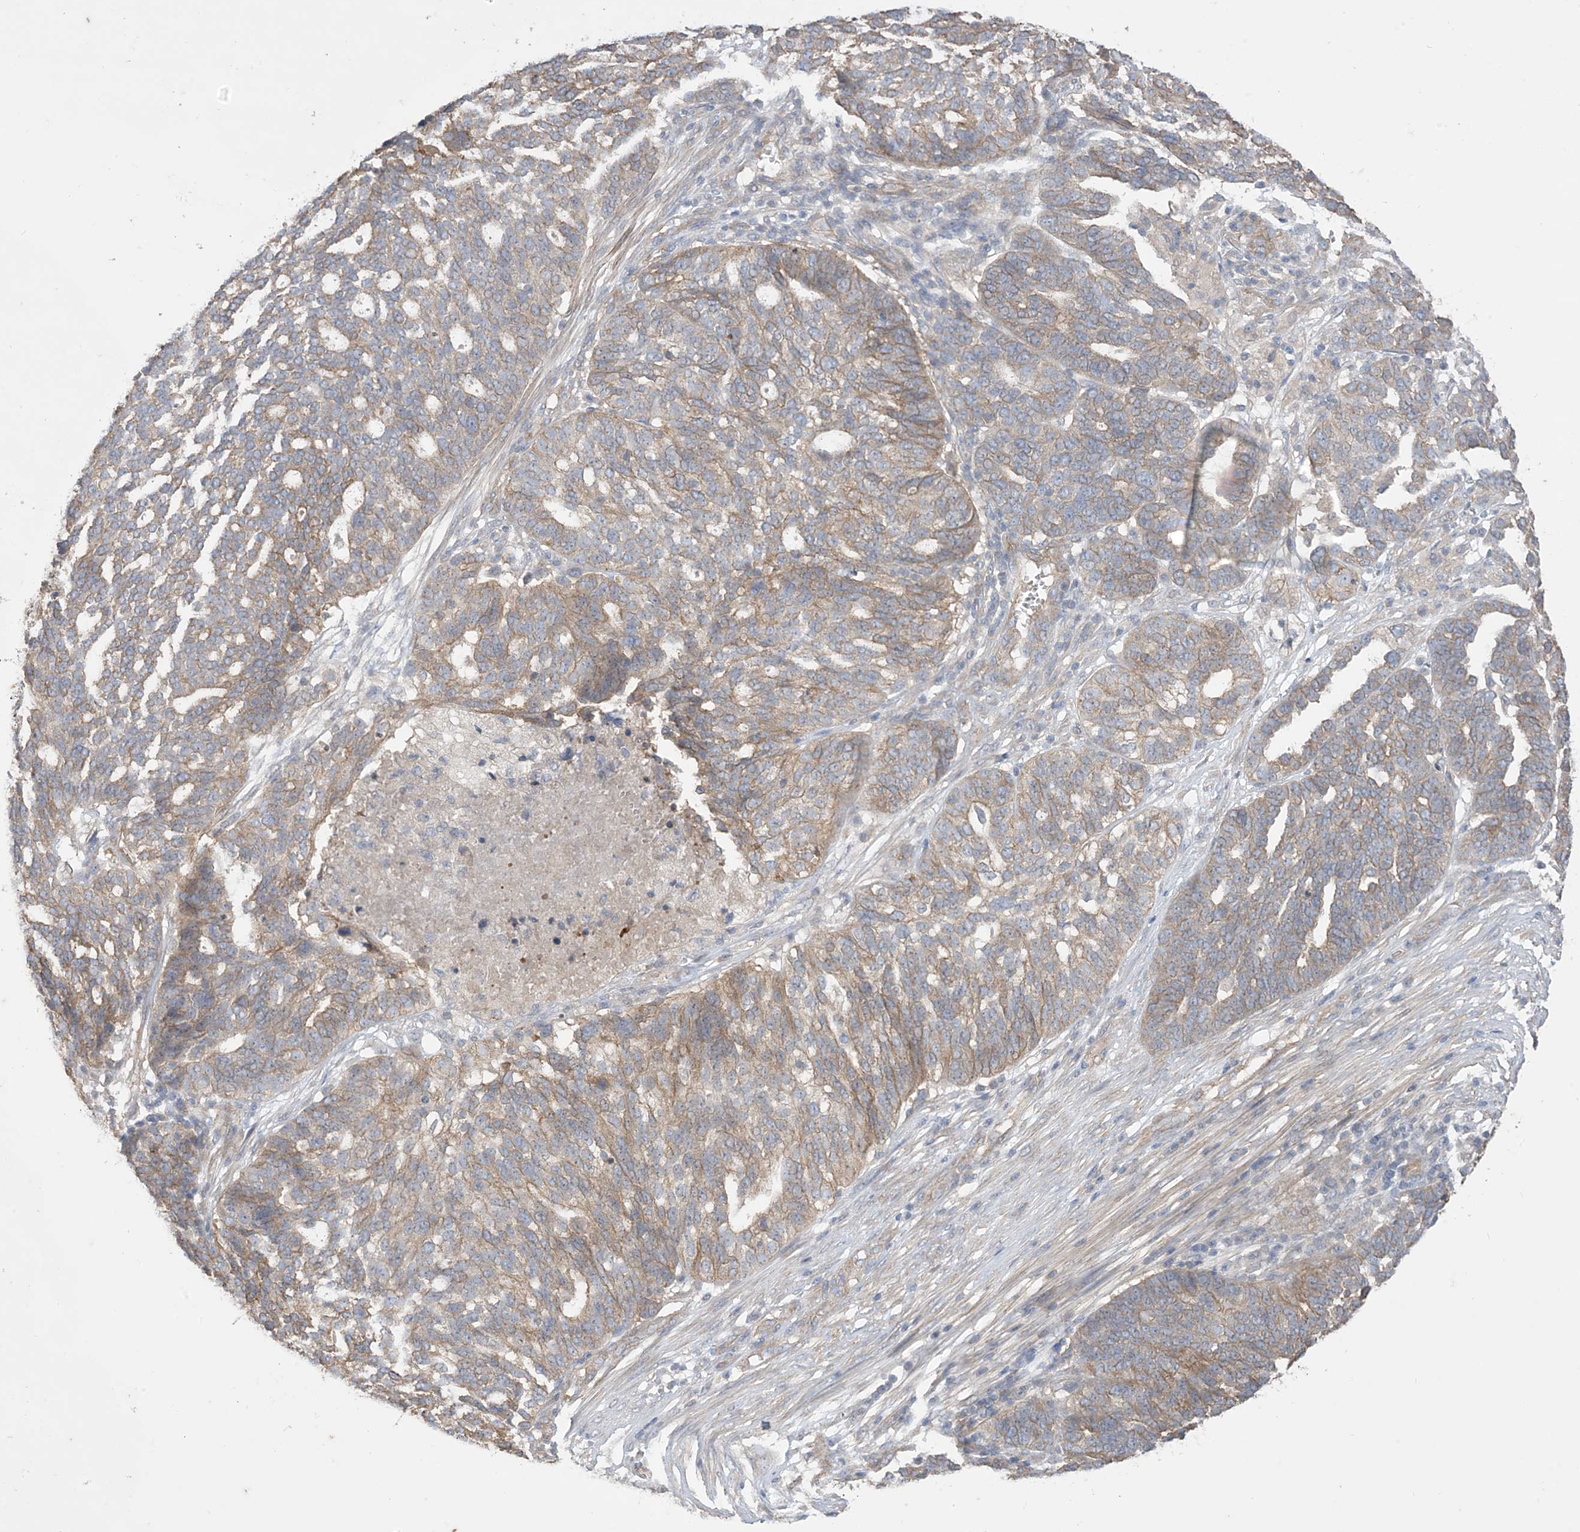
{"staining": {"intensity": "weak", "quantity": ">75%", "location": "cytoplasmic/membranous"}, "tissue": "ovarian cancer", "cell_type": "Tumor cells", "image_type": "cancer", "snomed": [{"axis": "morphology", "description": "Cystadenocarcinoma, serous, NOS"}, {"axis": "topography", "description": "Ovary"}], "caption": "The immunohistochemical stain labels weak cytoplasmic/membranous positivity in tumor cells of ovarian cancer (serous cystadenocarcinoma) tissue.", "gene": "CCNY", "patient": {"sex": "female", "age": 59}}